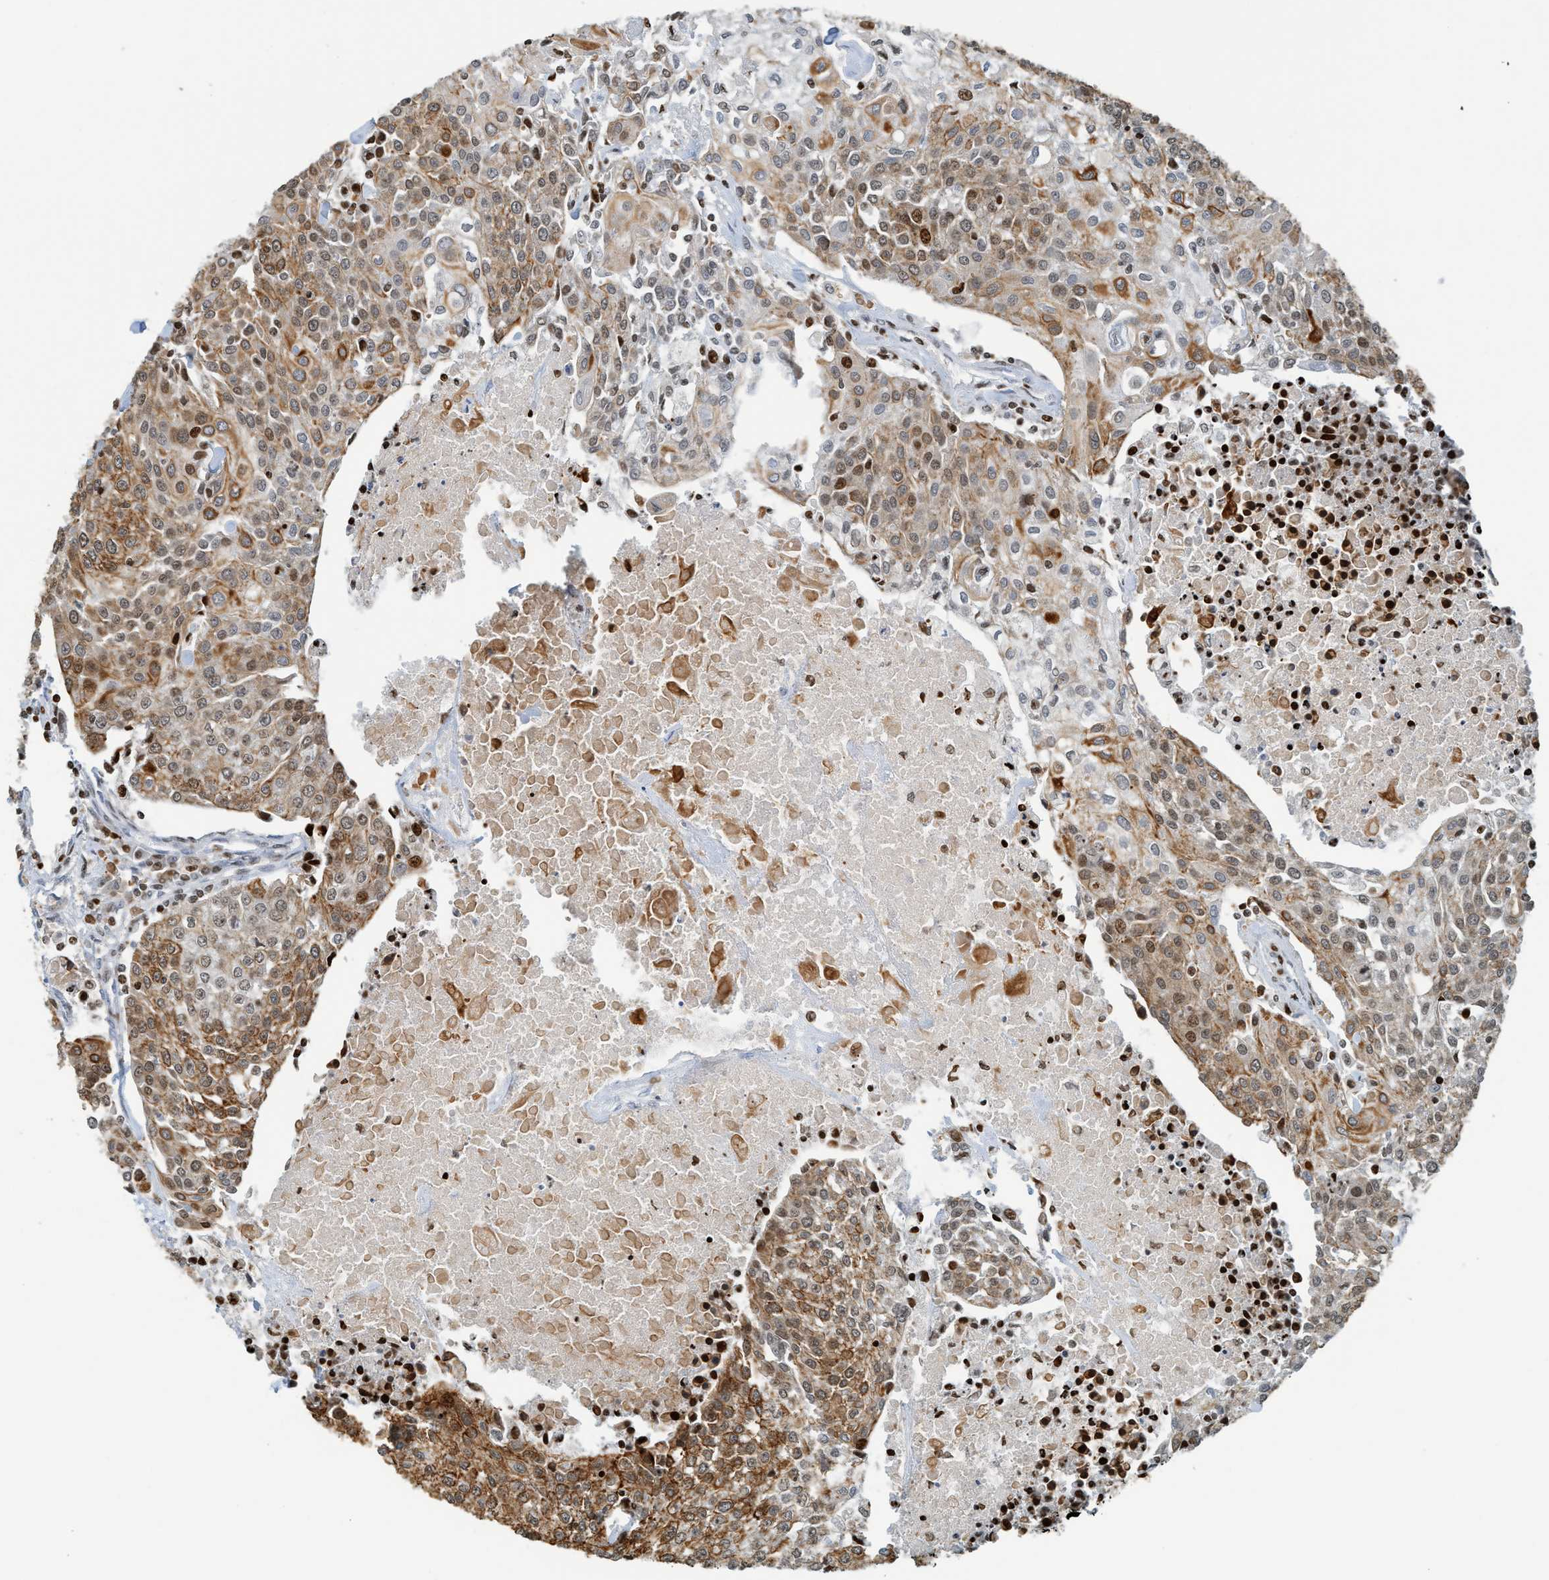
{"staining": {"intensity": "moderate", "quantity": ">75%", "location": "cytoplasmic/membranous,nuclear"}, "tissue": "urothelial cancer", "cell_type": "Tumor cells", "image_type": "cancer", "snomed": [{"axis": "morphology", "description": "Urothelial carcinoma, High grade"}, {"axis": "topography", "description": "Urinary bladder"}], "caption": "A photomicrograph of urothelial cancer stained for a protein exhibits moderate cytoplasmic/membranous and nuclear brown staining in tumor cells.", "gene": "SH3D19", "patient": {"sex": "female", "age": 85}}